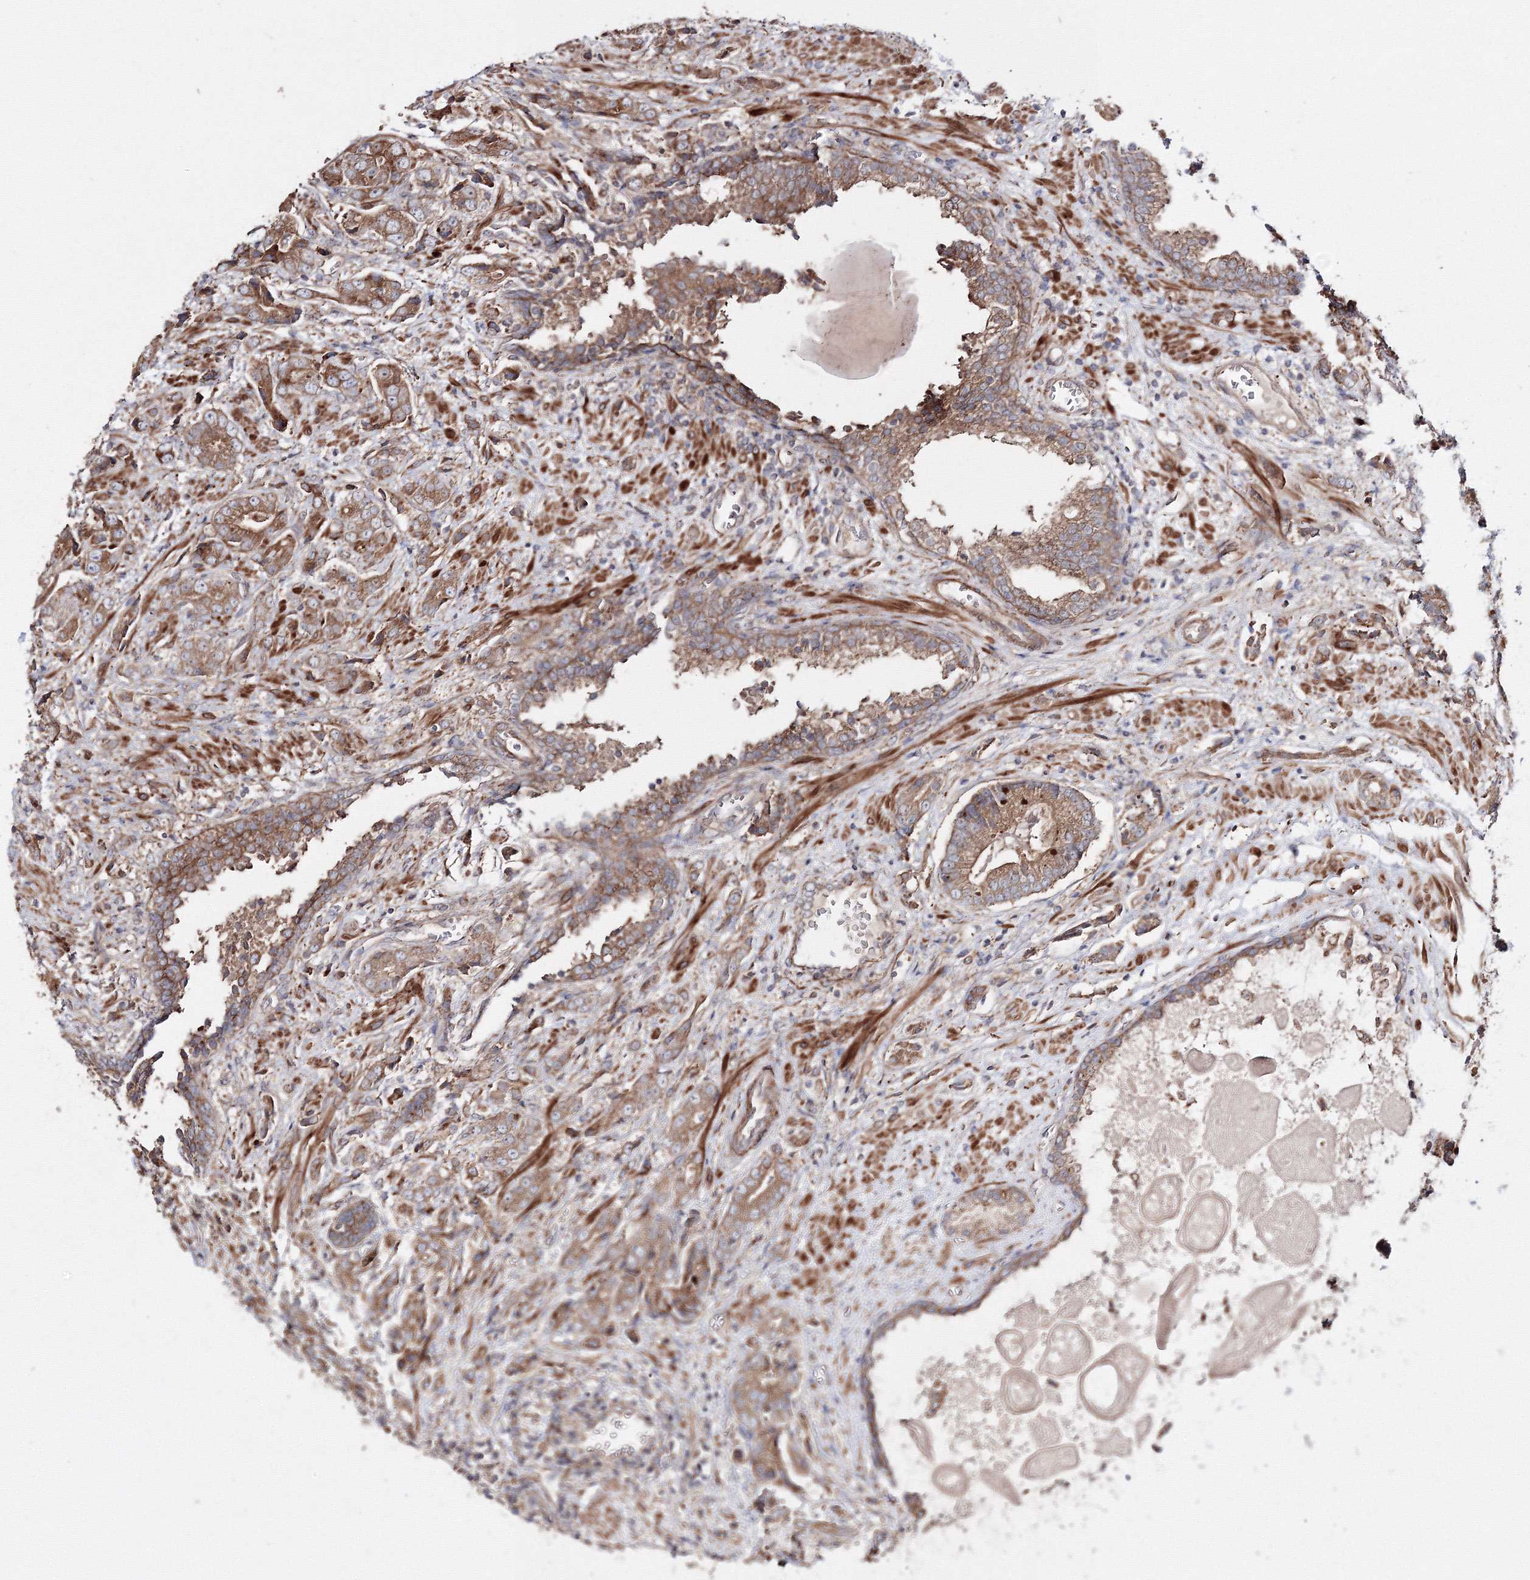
{"staining": {"intensity": "moderate", "quantity": ">75%", "location": "cytoplasmic/membranous"}, "tissue": "prostate cancer", "cell_type": "Tumor cells", "image_type": "cancer", "snomed": [{"axis": "morphology", "description": "Adenocarcinoma, High grade"}, {"axis": "topography", "description": "Prostate"}], "caption": "Protein expression analysis of human adenocarcinoma (high-grade) (prostate) reveals moderate cytoplasmic/membranous expression in approximately >75% of tumor cells.", "gene": "DDO", "patient": {"sex": "male", "age": 57}}